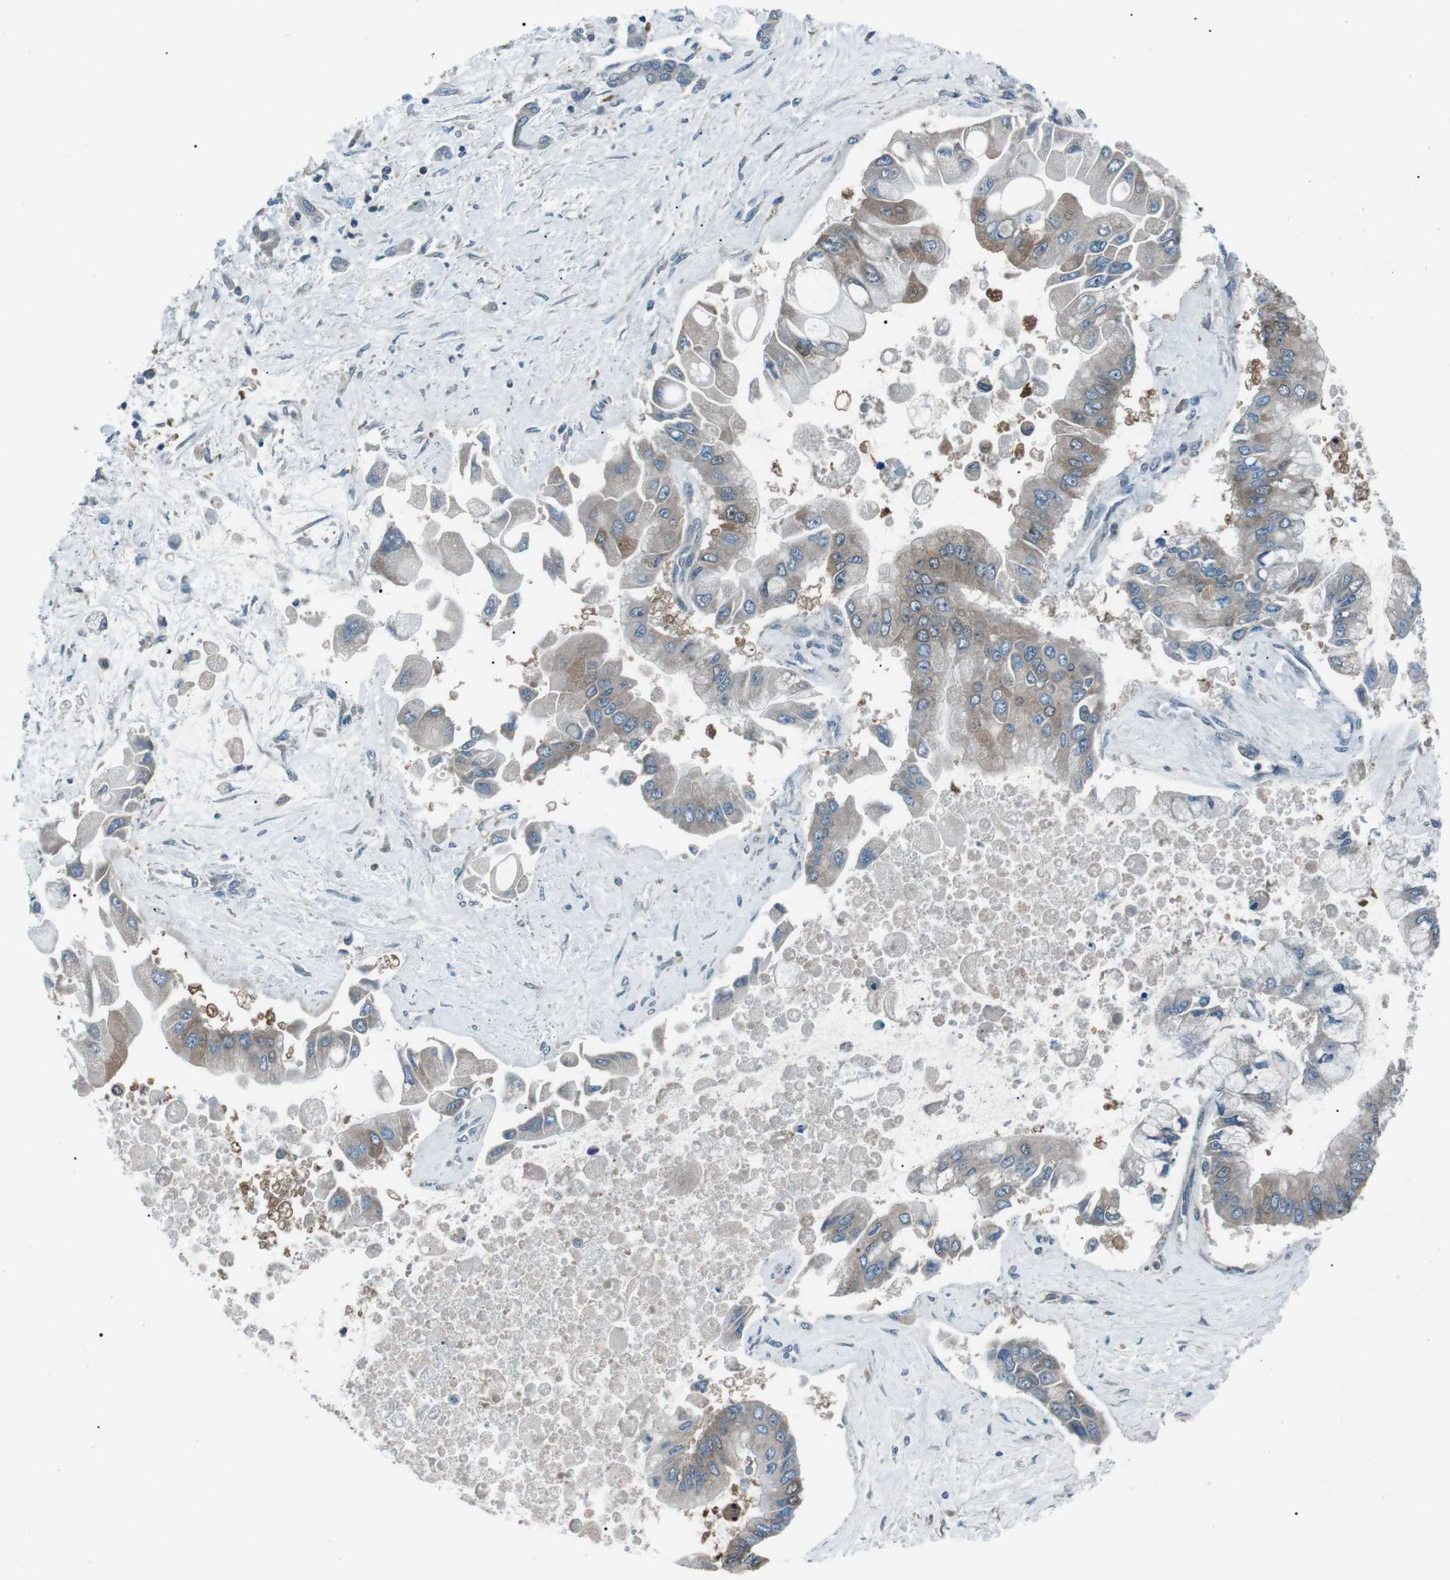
{"staining": {"intensity": "weak", "quantity": "<25%", "location": "cytoplasmic/membranous"}, "tissue": "liver cancer", "cell_type": "Tumor cells", "image_type": "cancer", "snomed": [{"axis": "morphology", "description": "Cholangiocarcinoma"}, {"axis": "topography", "description": "Liver"}], "caption": "This is a image of immunohistochemistry staining of liver cholangiocarcinoma, which shows no positivity in tumor cells.", "gene": "LRIG2", "patient": {"sex": "male", "age": 50}}